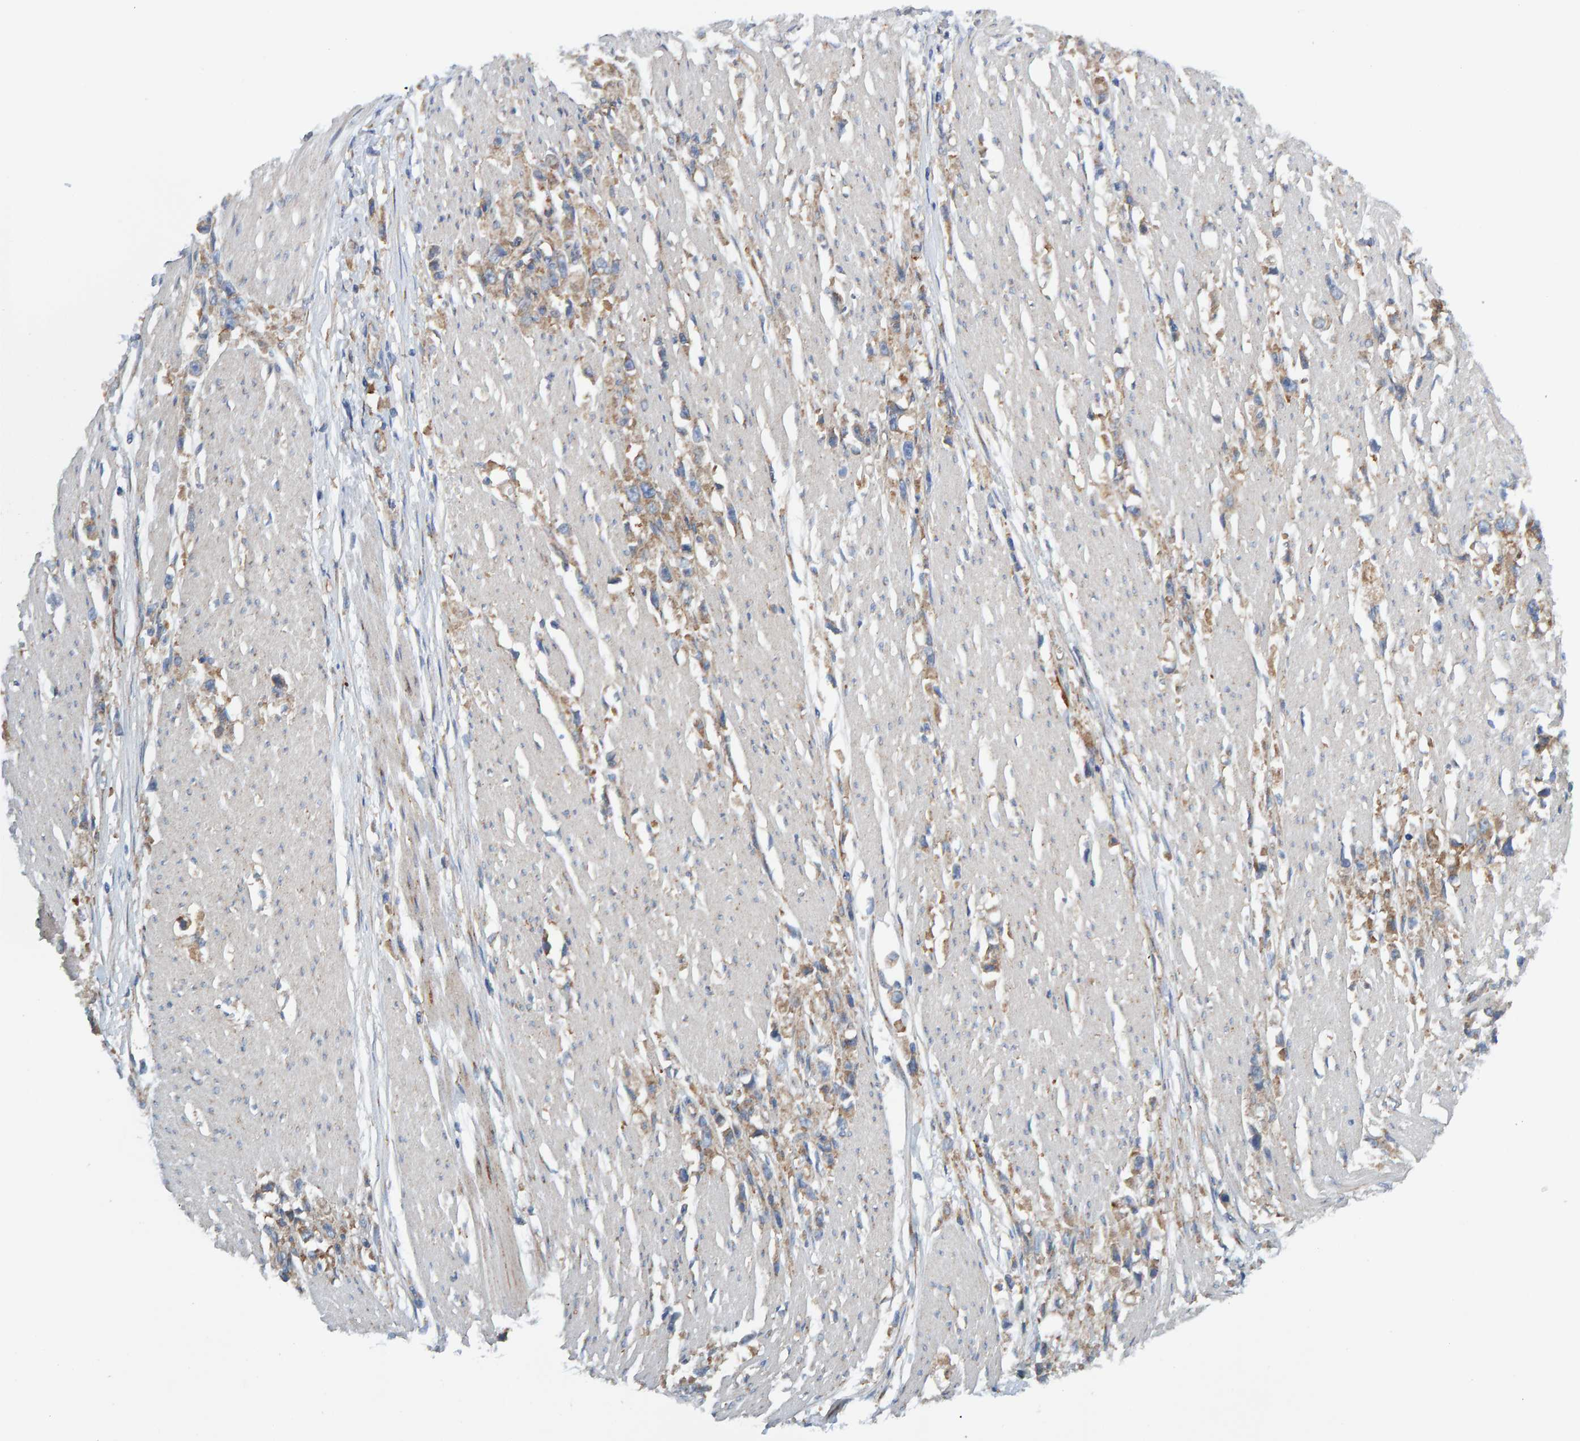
{"staining": {"intensity": "weak", "quantity": ">75%", "location": "cytoplasmic/membranous"}, "tissue": "stomach cancer", "cell_type": "Tumor cells", "image_type": "cancer", "snomed": [{"axis": "morphology", "description": "Adenocarcinoma, NOS"}, {"axis": "topography", "description": "Stomach"}], "caption": "Immunohistochemistry (DAB) staining of human stomach cancer shows weak cytoplasmic/membranous protein positivity in approximately >75% of tumor cells. (IHC, brightfield microscopy, high magnification).", "gene": "MKLN1", "patient": {"sex": "female", "age": 59}}